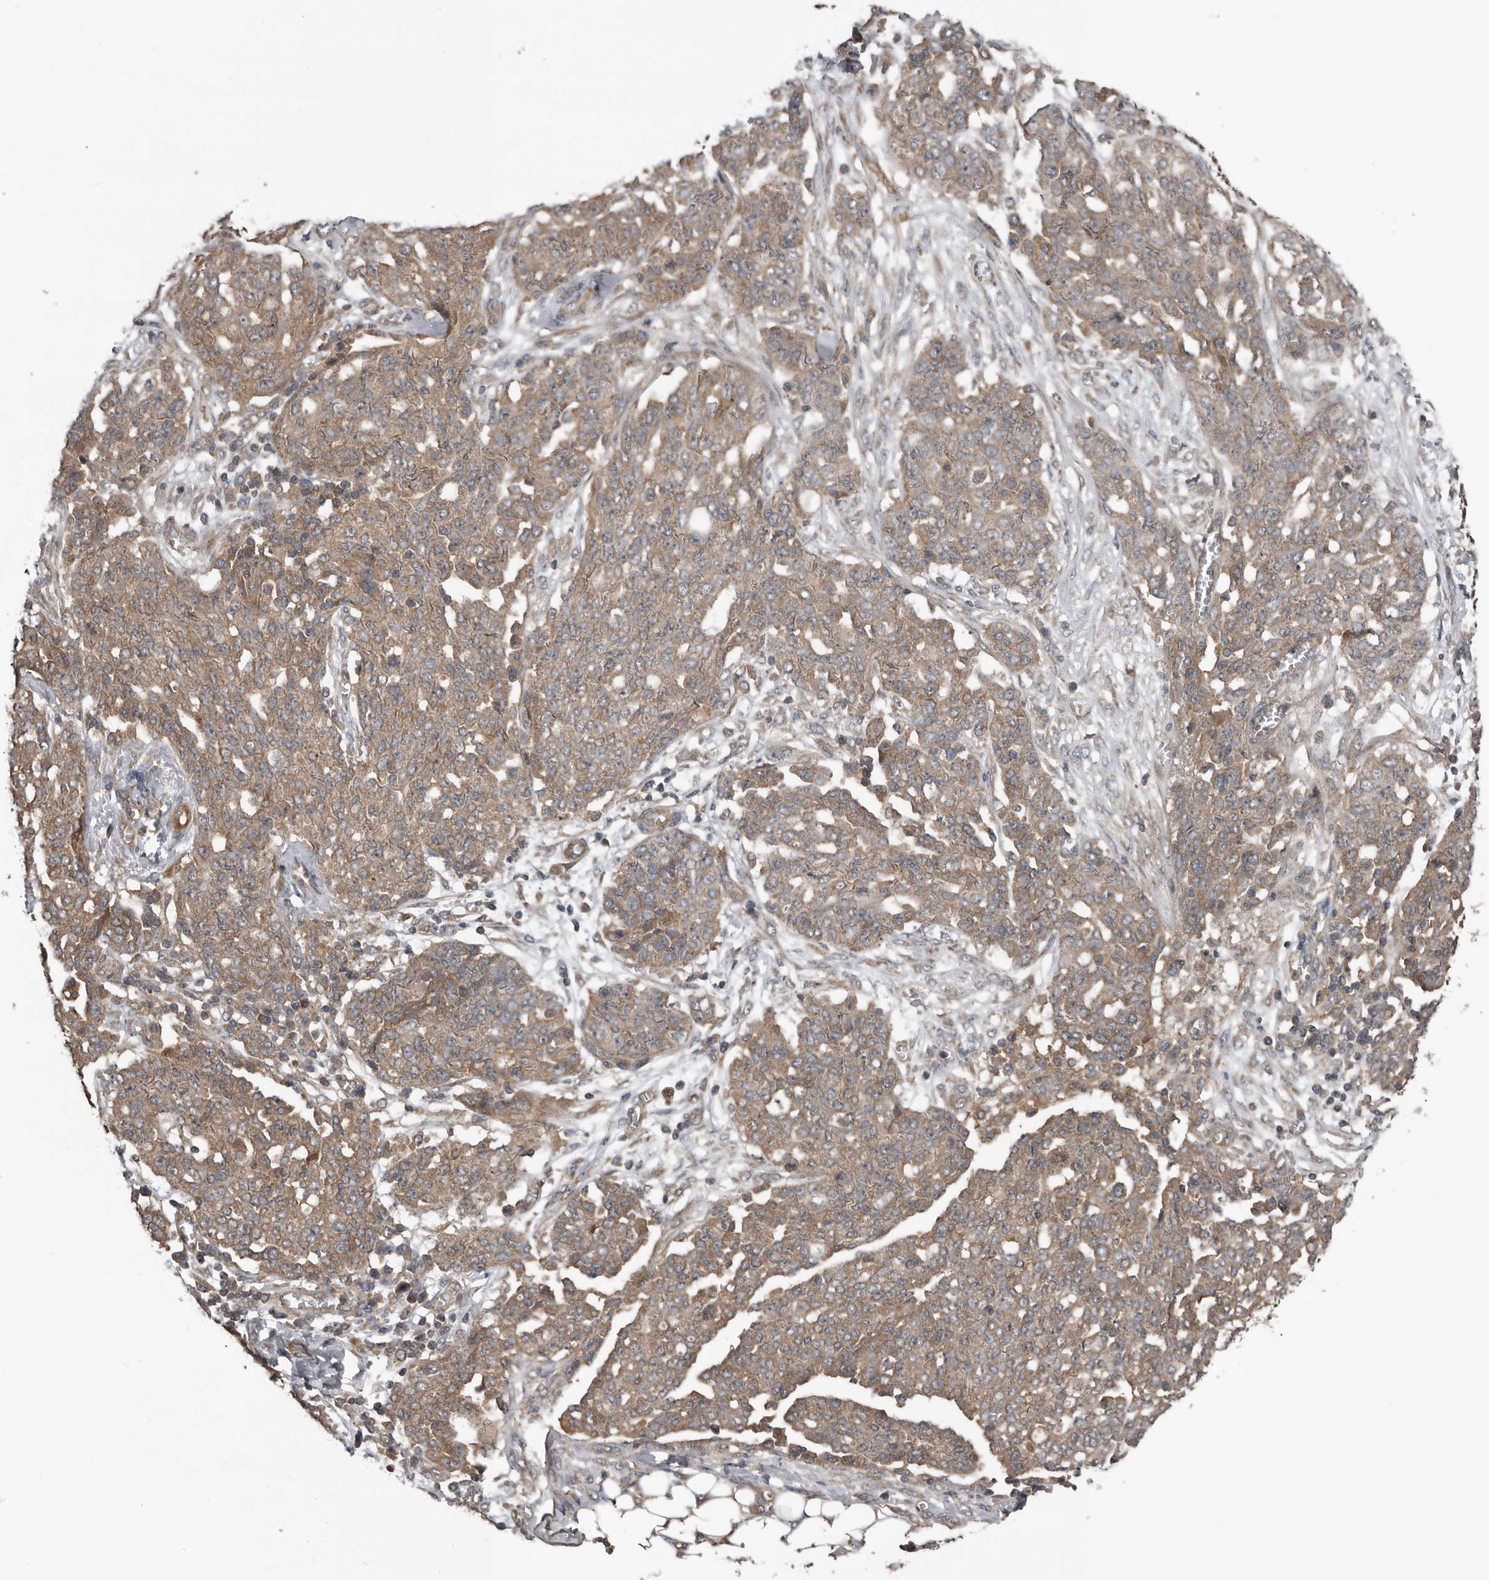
{"staining": {"intensity": "weak", "quantity": ">75%", "location": "cytoplasmic/membranous"}, "tissue": "ovarian cancer", "cell_type": "Tumor cells", "image_type": "cancer", "snomed": [{"axis": "morphology", "description": "Cystadenocarcinoma, serous, NOS"}, {"axis": "topography", "description": "Soft tissue"}, {"axis": "topography", "description": "Ovary"}], "caption": "Human serous cystadenocarcinoma (ovarian) stained with a brown dye reveals weak cytoplasmic/membranous positive positivity in approximately >75% of tumor cells.", "gene": "DNAJB4", "patient": {"sex": "female", "age": 57}}